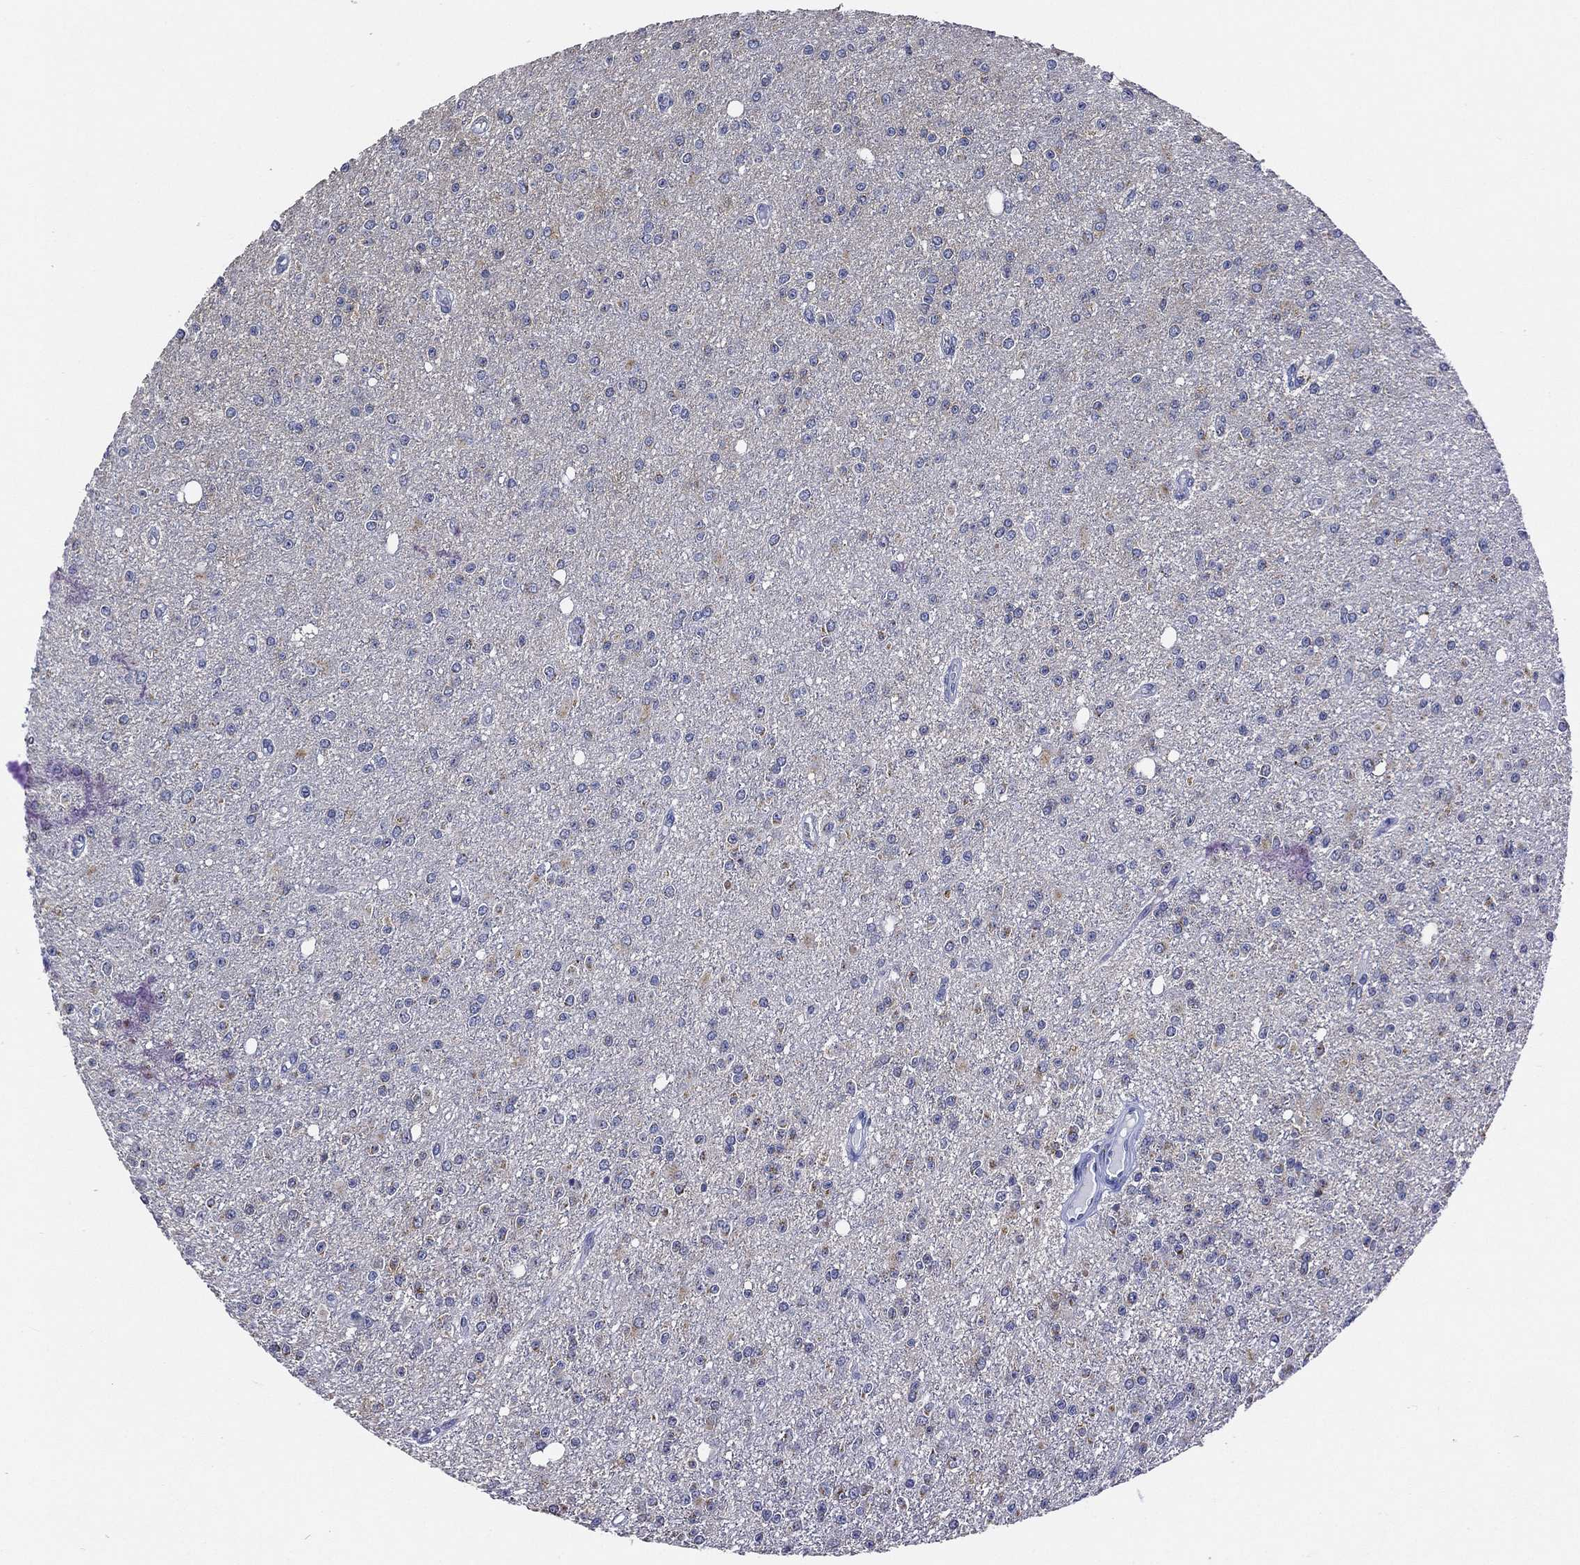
{"staining": {"intensity": "negative", "quantity": "none", "location": "none"}, "tissue": "glioma", "cell_type": "Tumor cells", "image_type": "cancer", "snomed": [{"axis": "morphology", "description": "Glioma, malignant, Low grade"}, {"axis": "topography", "description": "Brain"}], "caption": "The photomicrograph reveals no significant staining in tumor cells of low-grade glioma (malignant). Nuclei are stained in blue.", "gene": "TICAM1", "patient": {"sex": "female", "age": 45}}